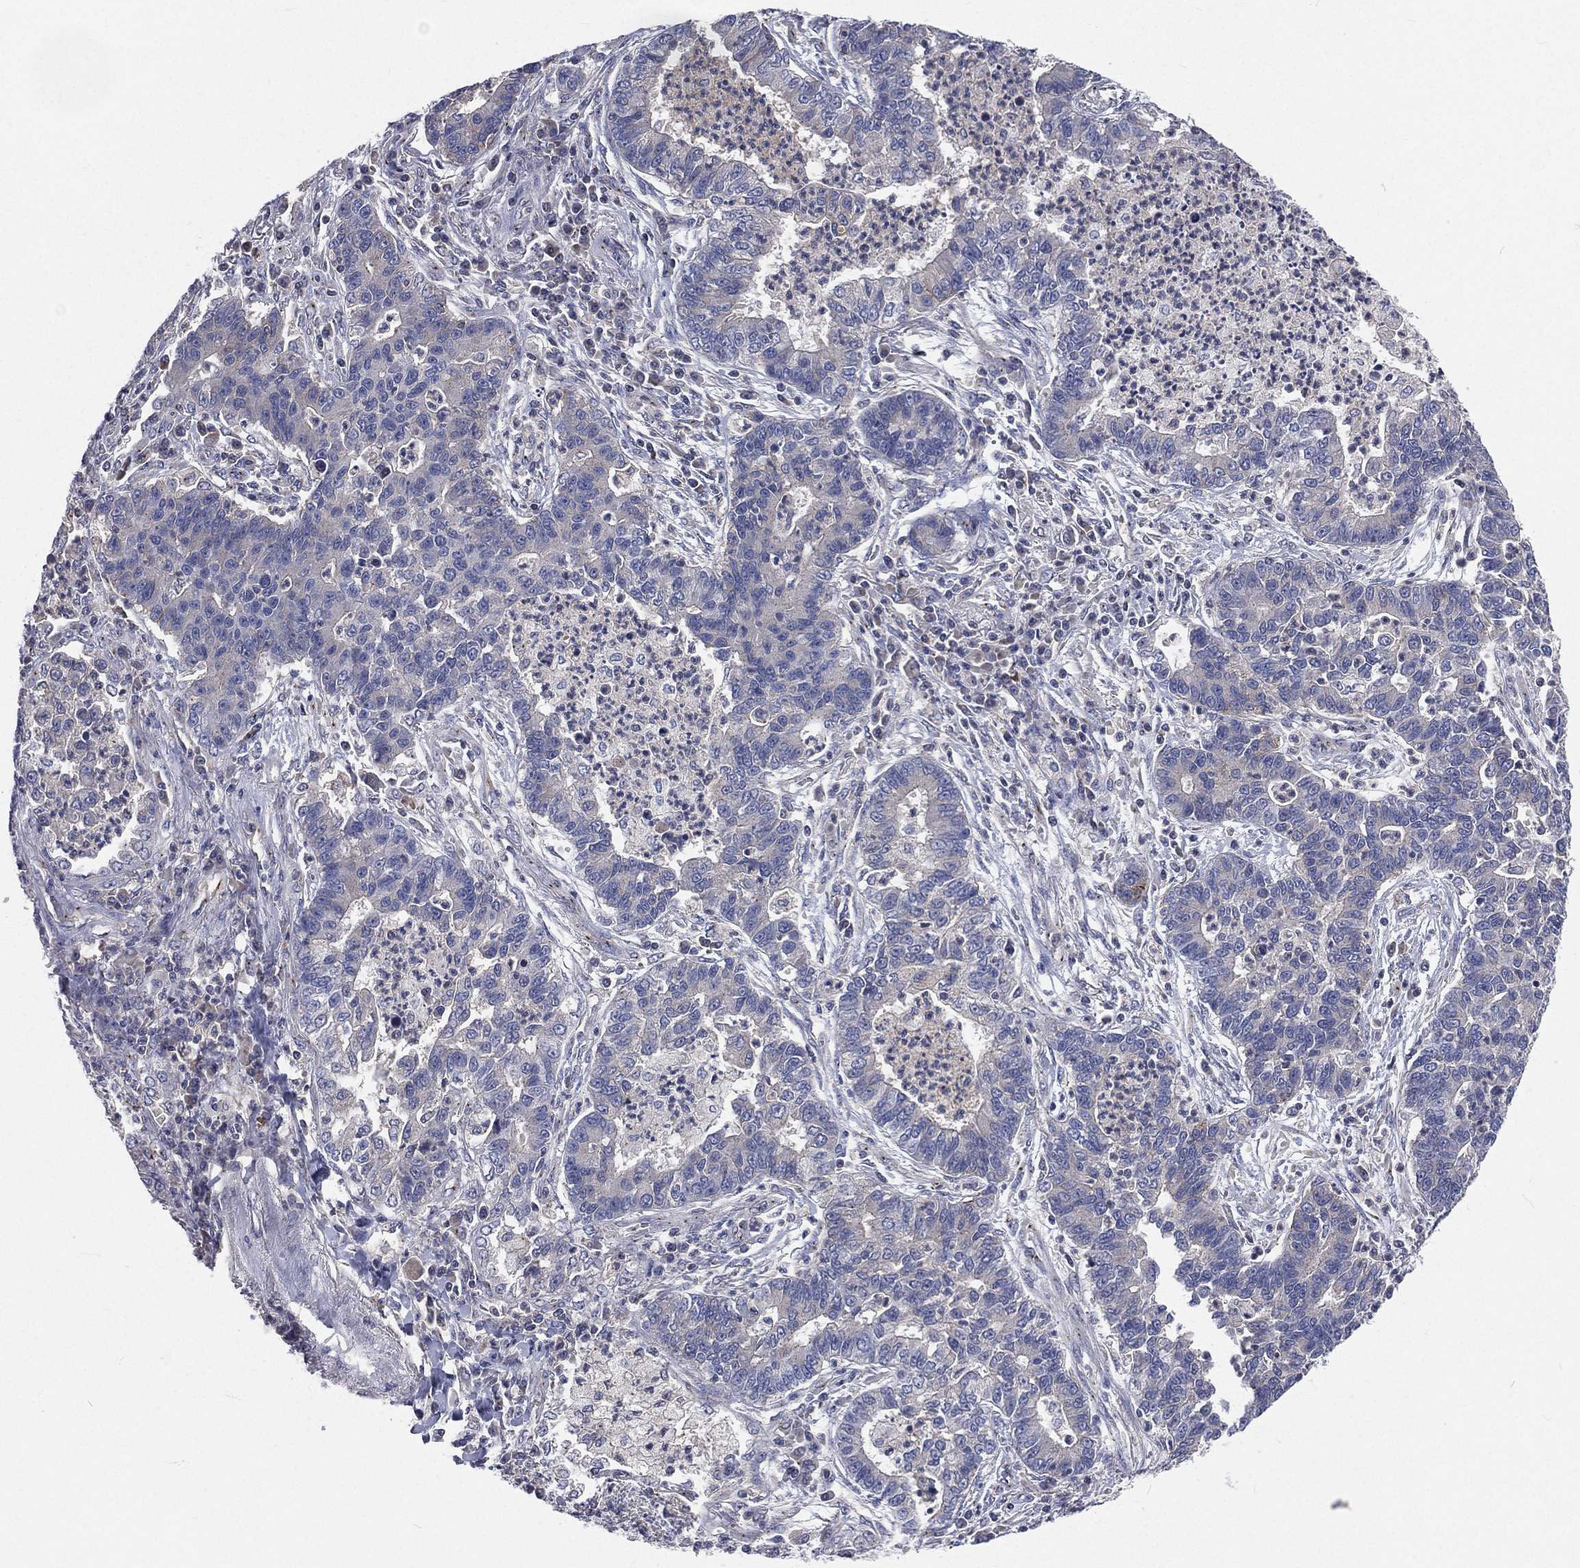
{"staining": {"intensity": "negative", "quantity": "none", "location": "none"}, "tissue": "lung cancer", "cell_type": "Tumor cells", "image_type": "cancer", "snomed": [{"axis": "morphology", "description": "Adenocarcinoma, NOS"}, {"axis": "topography", "description": "Lung"}], "caption": "This is a image of IHC staining of lung adenocarcinoma, which shows no expression in tumor cells. The staining is performed using DAB brown chromogen with nuclei counter-stained in using hematoxylin.", "gene": "CROCC", "patient": {"sex": "female", "age": 57}}